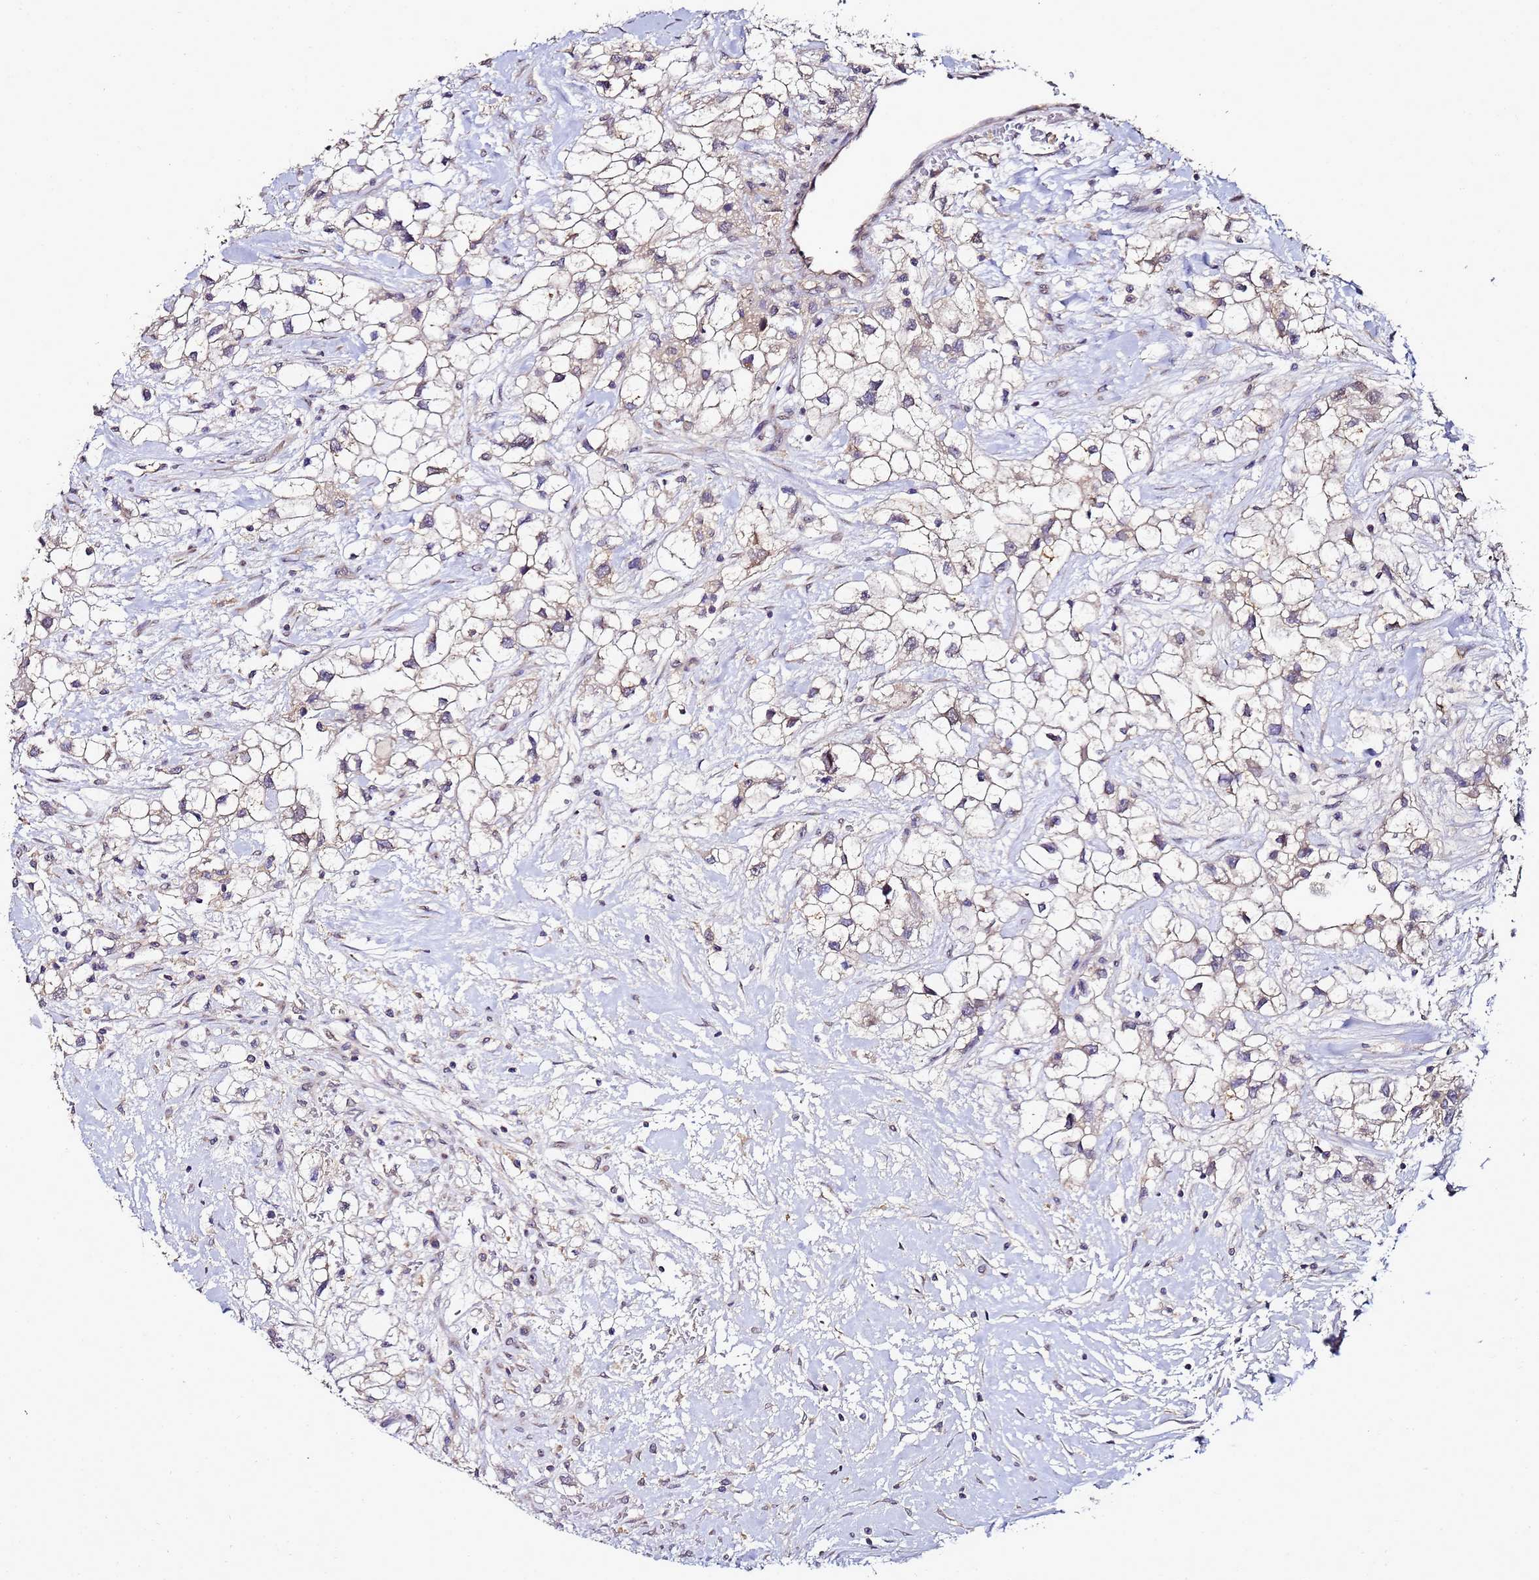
{"staining": {"intensity": "negative", "quantity": "none", "location": "none"}, "tissue": "renal cancer", "cell_type": "Tumor cells", "image_type": "cancer", "snomed": [{"axis": "morphology", "description": "Adenocarcinoma, NOS"}, {"axis": "topography", "description": "Kidney"}], "caption": "Photomicrograph shows no protein positivity in tumor cells of renal adenocarcinoma tissue. The staining is performed using DAB brown chromogen with nuclei counter-stained in using hematoxylin.", "gene": "ANKRD17", "patient": {"sex": "male", "age": 59}}